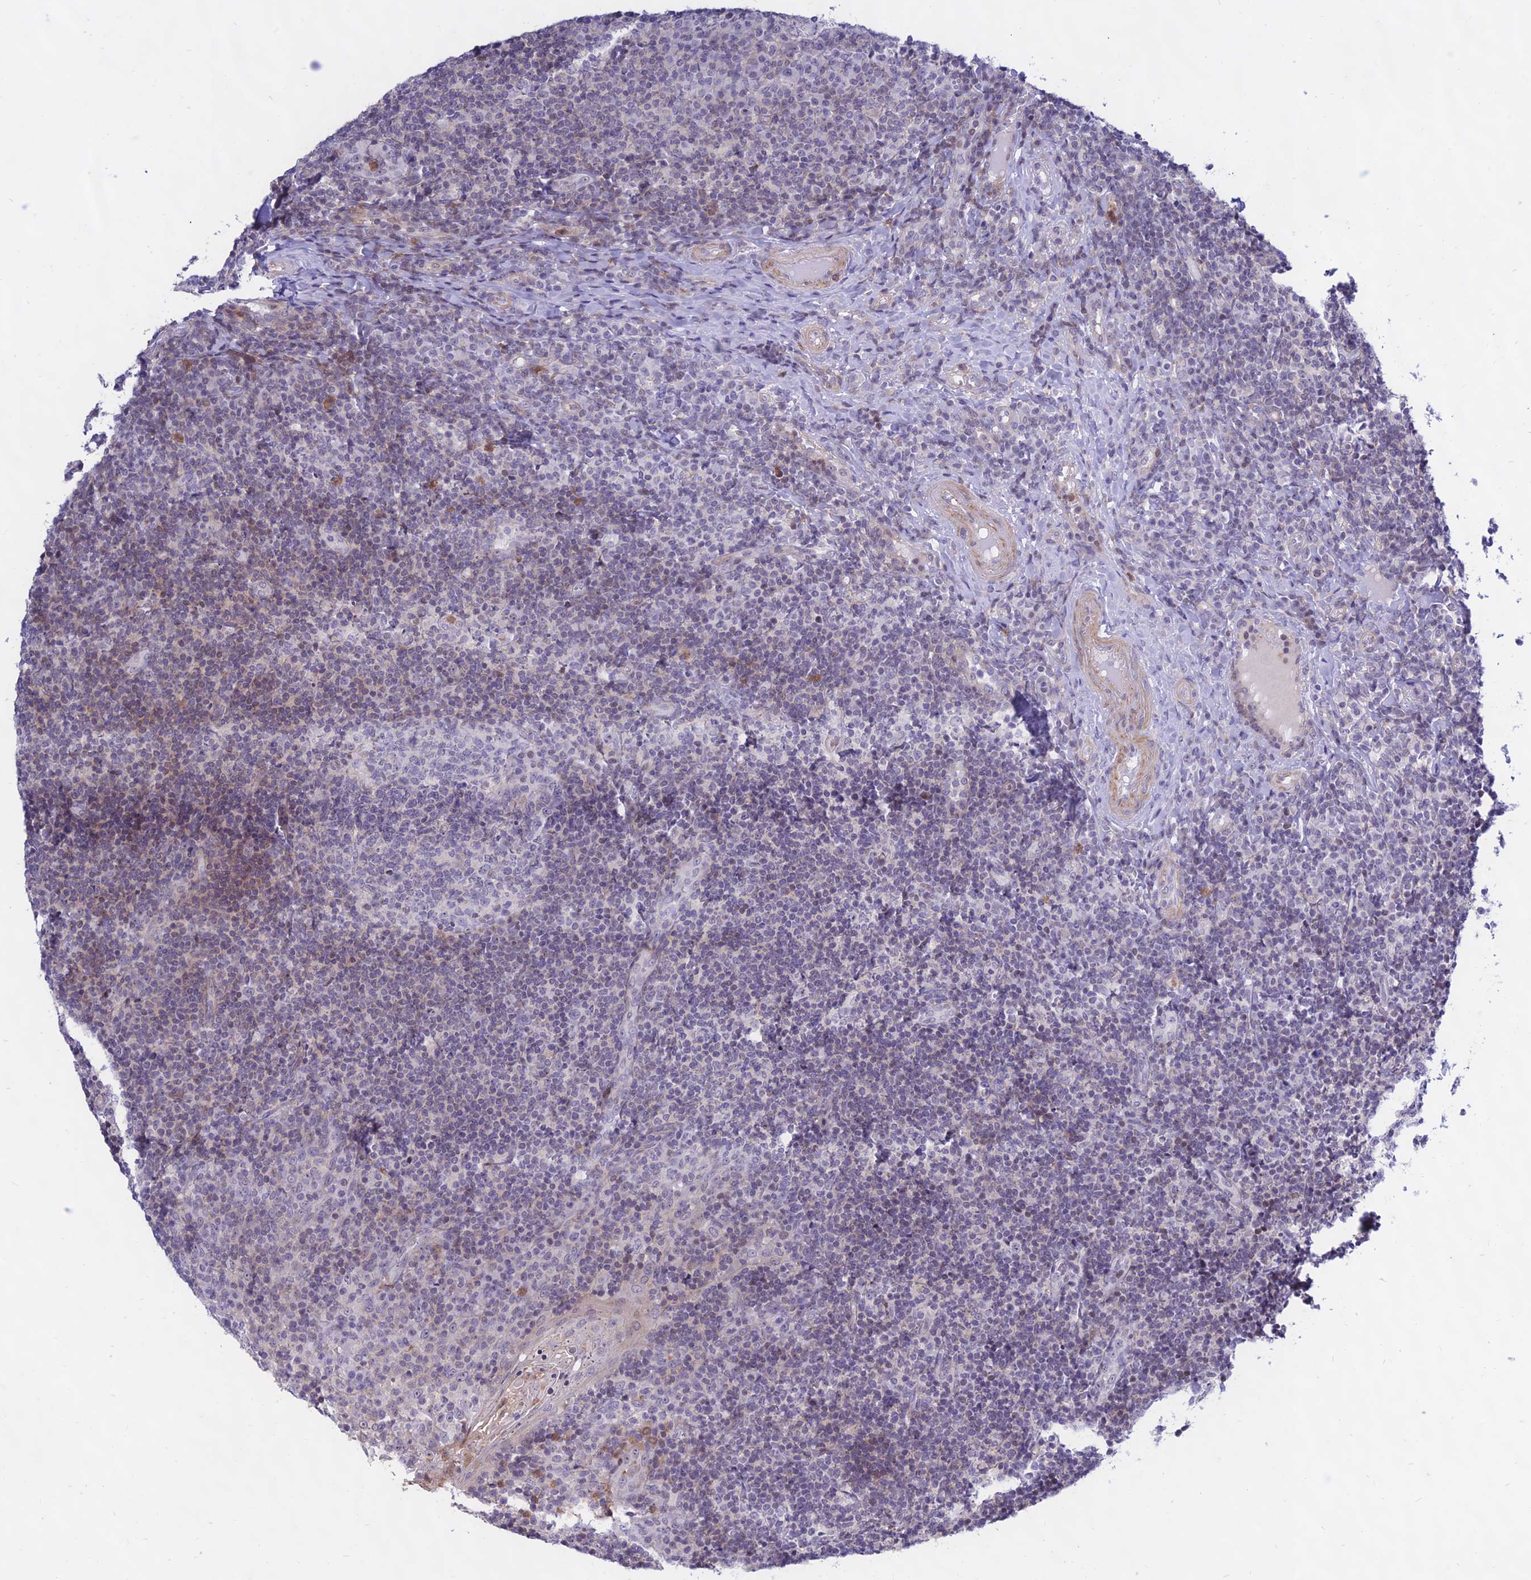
{"staining": {"intensity": "negative", "quantity": "none", "location": "none"}, "tissue": "tonsil", "cell_type": "Germinal center cells", "image_type": "normal", "snomed": [{"axis": "morphology", "description": "Normal tissue, NOS"}, {"axis": "topography", "description": "Tonsil"}], "caption": "Micrograph shows no significant protein positivity in germinal center cells of benign tonsil.", "gene": "KRR1", "patient": {"sex": "female", "age": 40}}